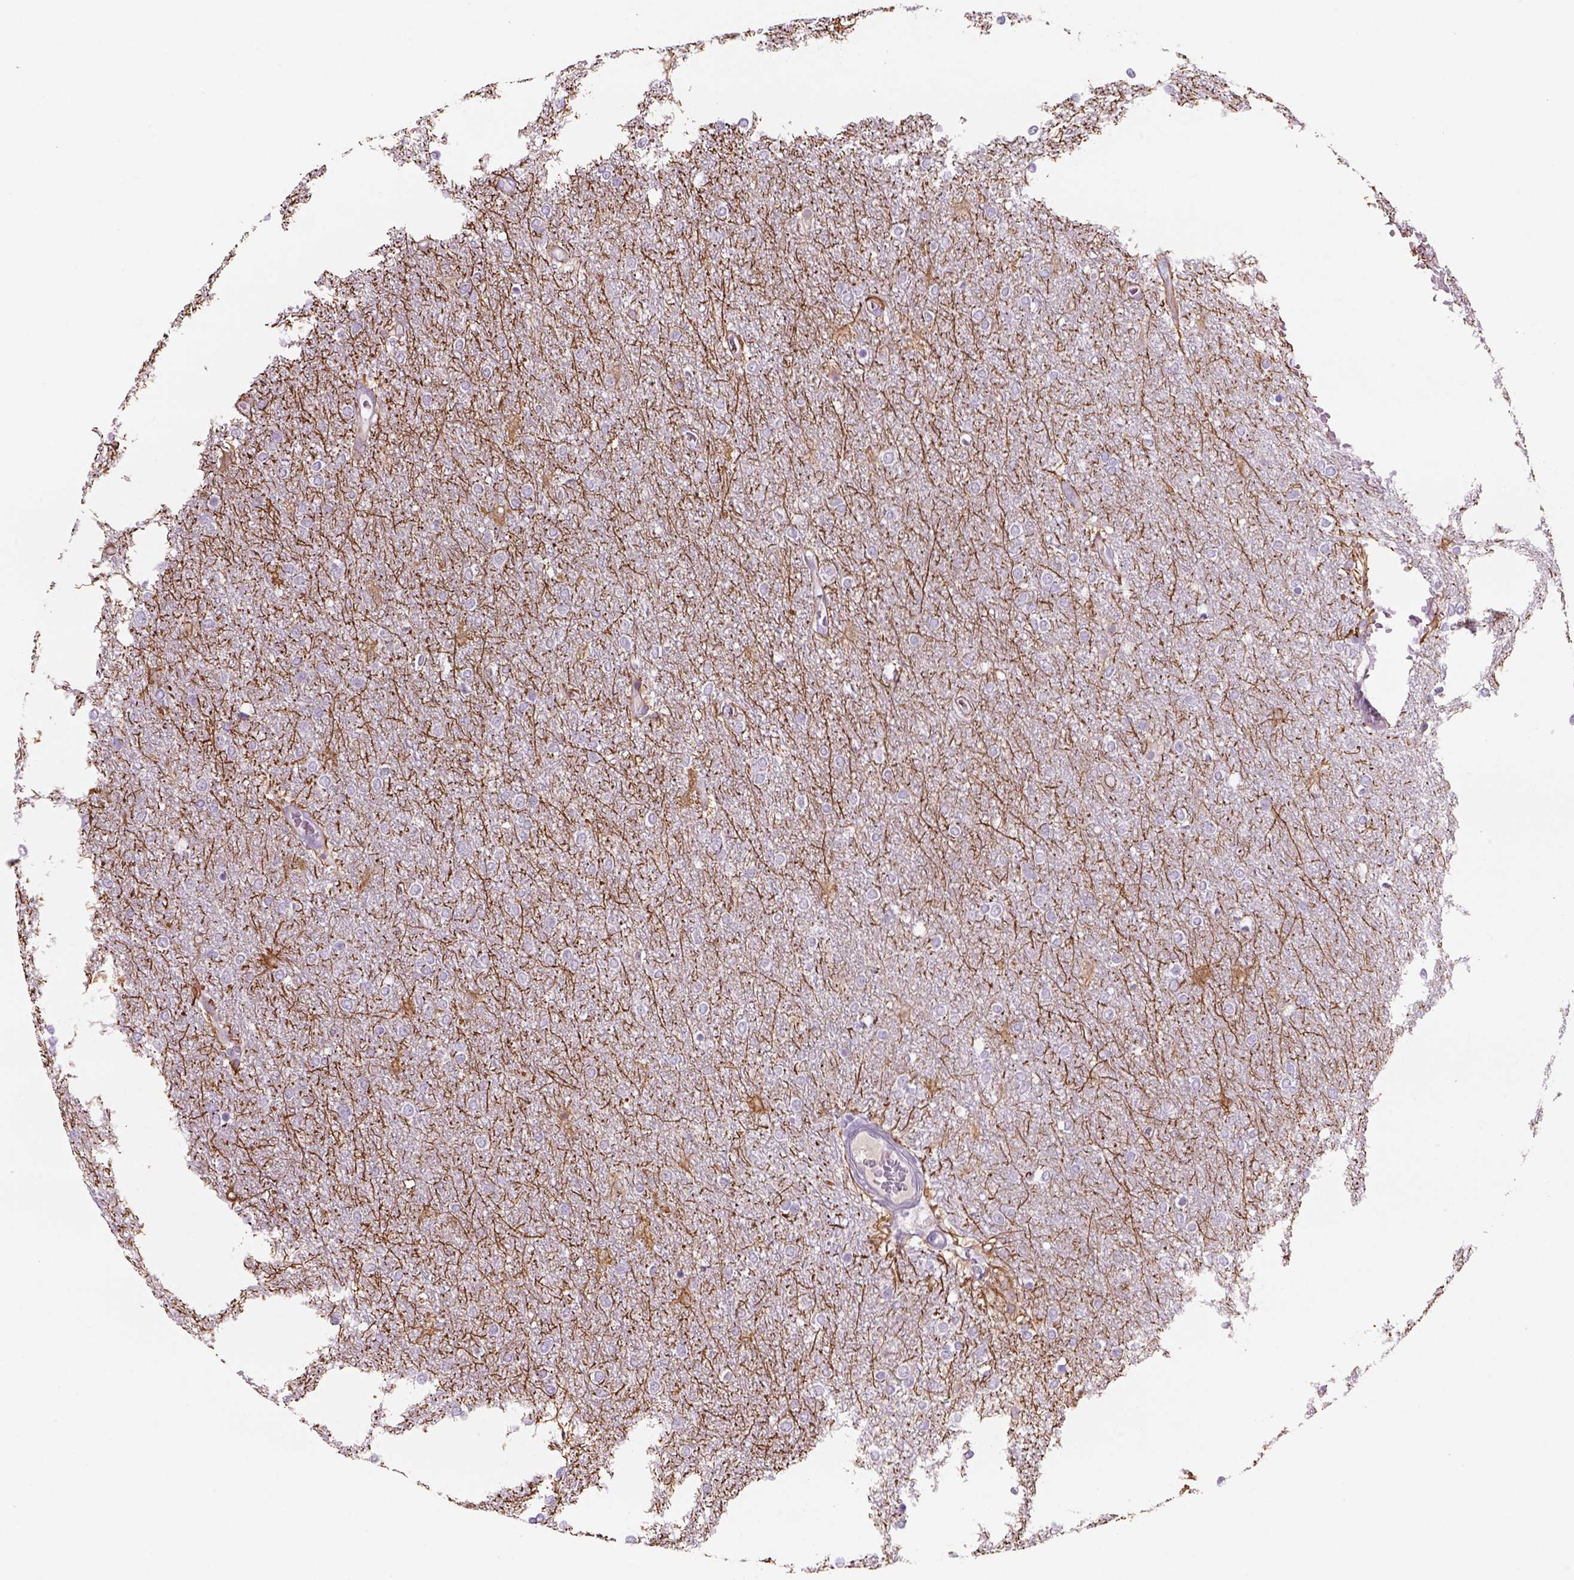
{"staining": {"intensity": "negative", "quantity": "none", "location": "none"}, "tissue": "glioma", "cell_type": "Tumor cells", "image_type": "cancer", "snomed": [{"axis": "morphology", "description": "Glioma, malignant, High grade"}, {"axis": "topography", "description": "Brain"}], "caption": "Glioma stained for a protein using immunohistochemistry (IHC) reveals no staining tumor cells.", "gene": "TENM4", "patient": {"sex": "female", "age": 61}}